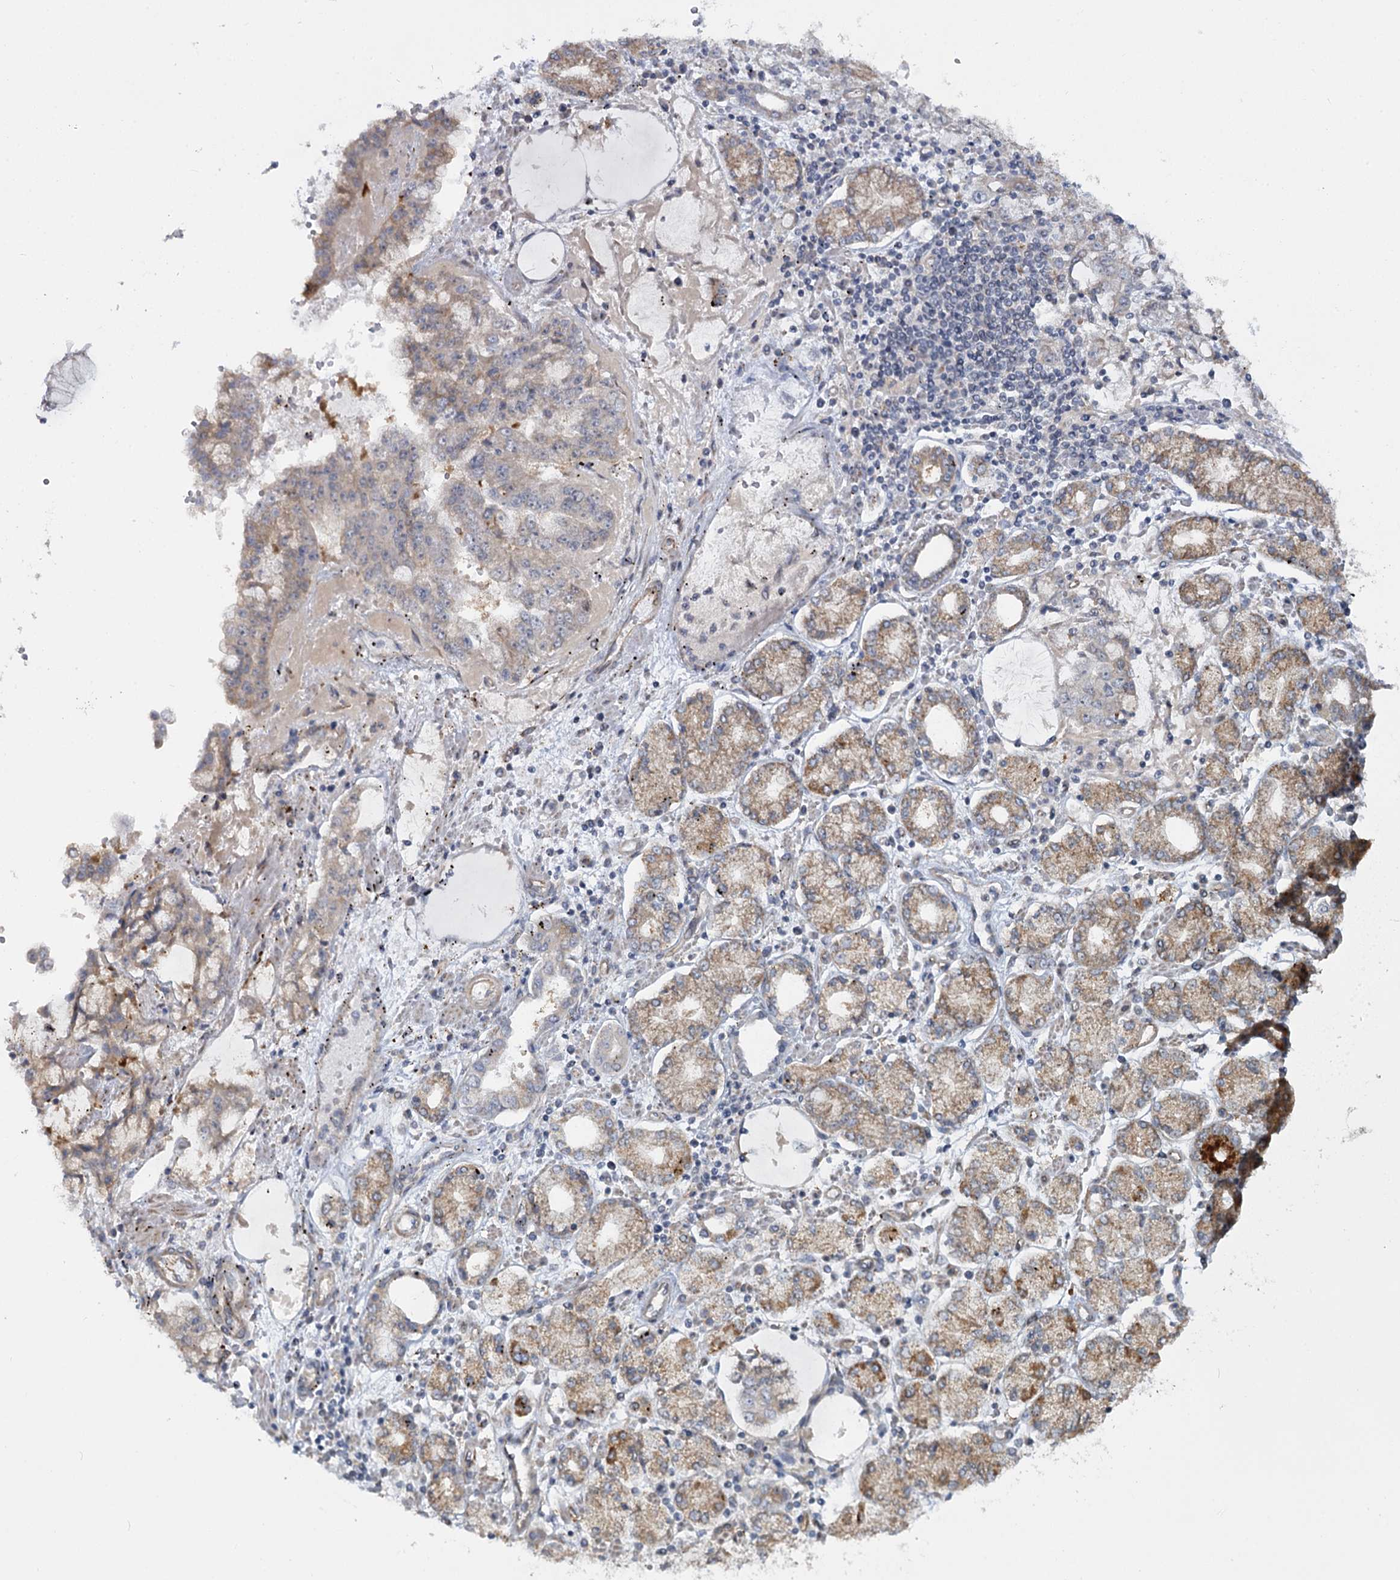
{"staining": {"intensity": "weak", "quantity": "25%-75%", "location": "cytoplasmic/membranous"}, "tissue": "stomach cancer", "cell_type": "Tumor cells", "image_type": "cancer", "snomed": [{"axis": "morphology", "description": "Adenocarcinoma, NOS"}, {"axis": "topography", "description": "Stomach"}], "caption": "IHC photomicrograph of stomach cancer stained for a protein (brown), which demonstrates low levels of weak cytoplasmic/membranous staining in about 25%-75% of tumor cells.", "gene": "TBC1D9B", "patient": {"sex": "male", "age": 76}}